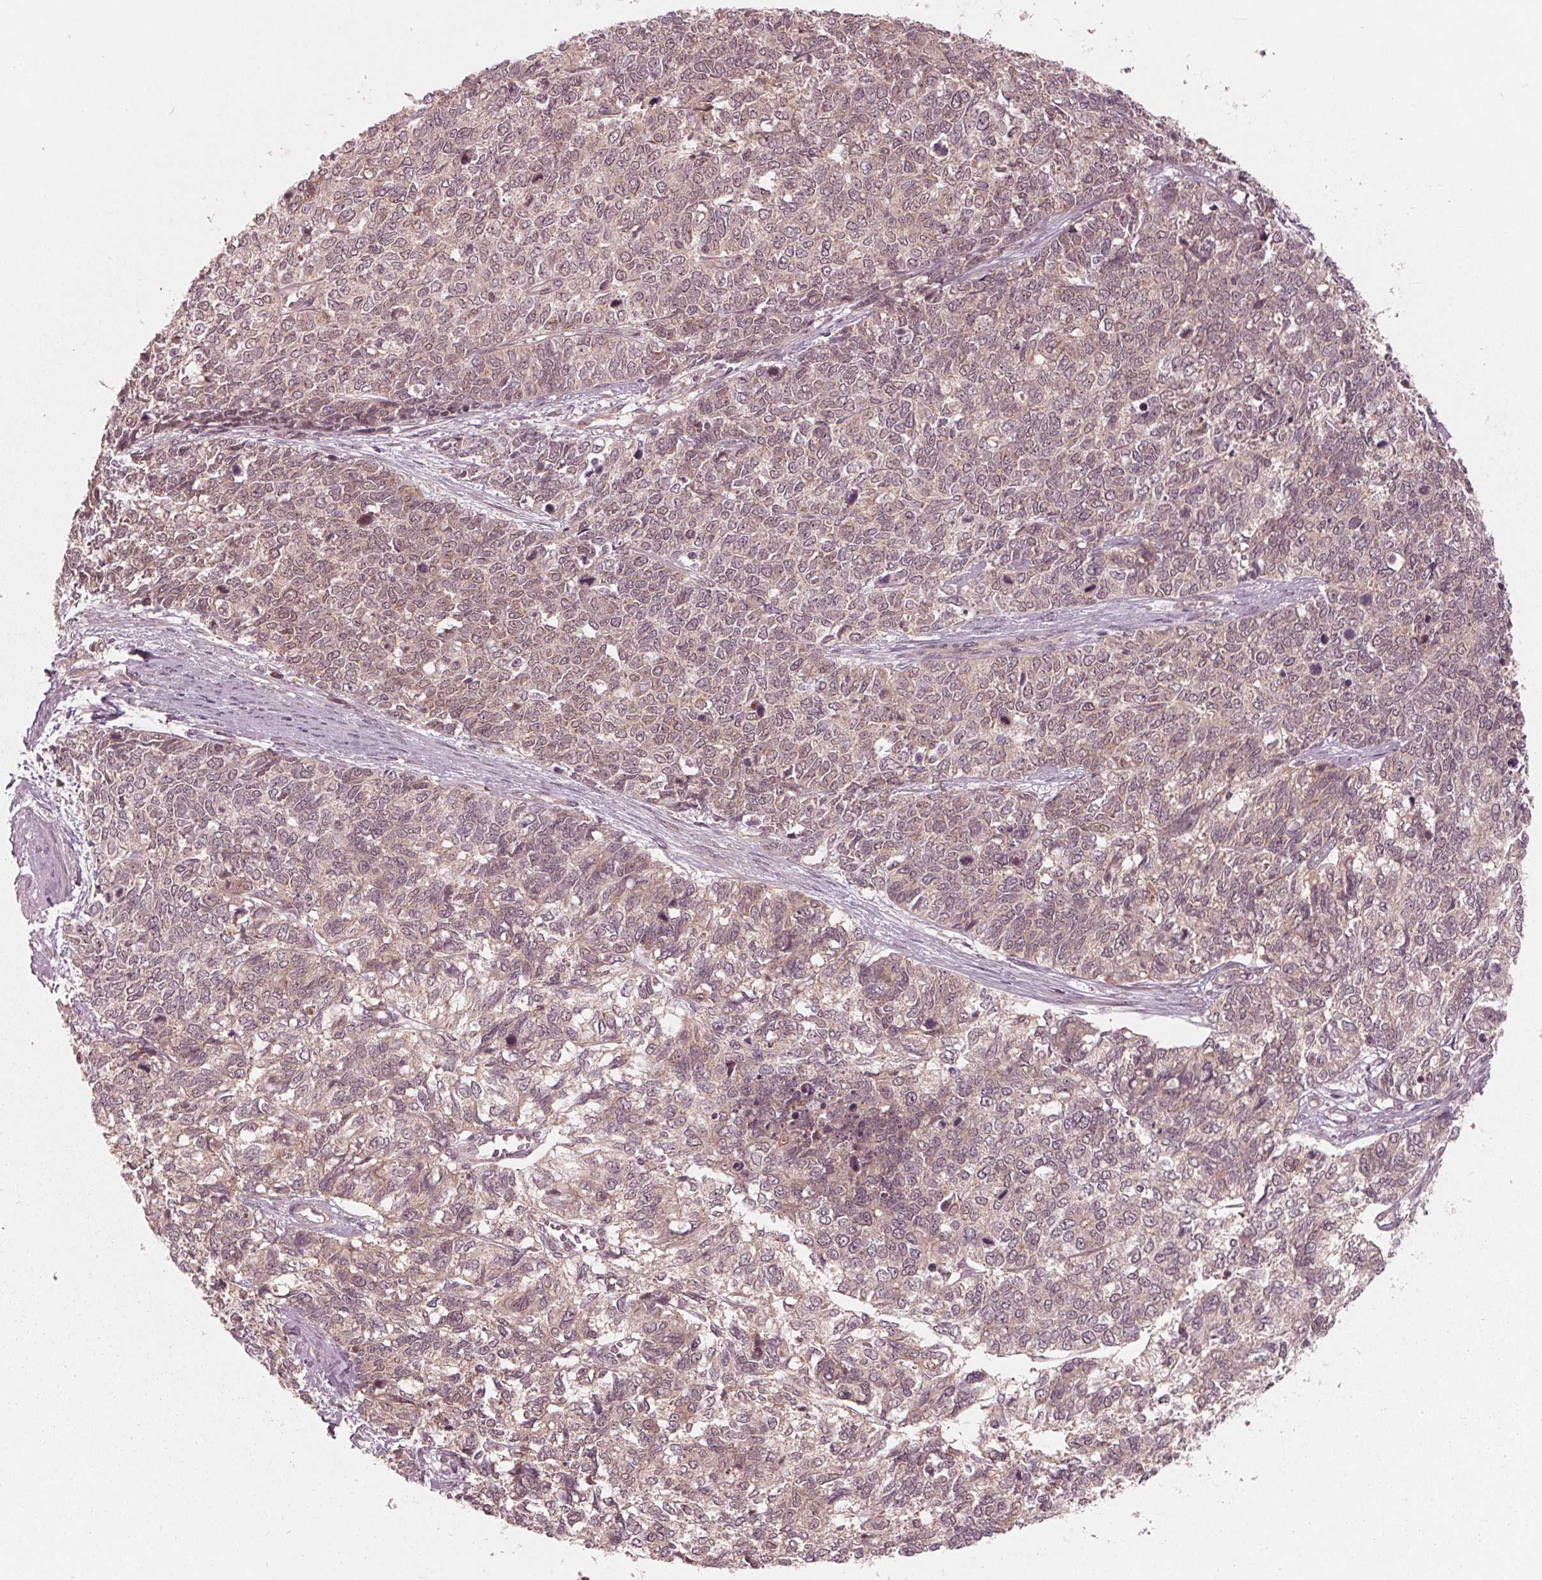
{"staining": {"intensity": "weak", "quantity": ">75%", "location": "cytoplasmic/membranous"}, "tissue": "cervical cancer", "cell_type": "Tumor cells", "image_type": "cancer", "snomed": [{"axis": "morphology", "description": "Adenocarcinoma, NOS"}, {"axis": "topography", "description": "Cervix"}], "caption": "Cervical cancer stained for a protein (brown) exhibits weak cytoplasmic/membranous positive positivity in approximately >75% of tumor cells.", "gene": "UBALD1", "patient": {"sex": "female", "age": 63}}